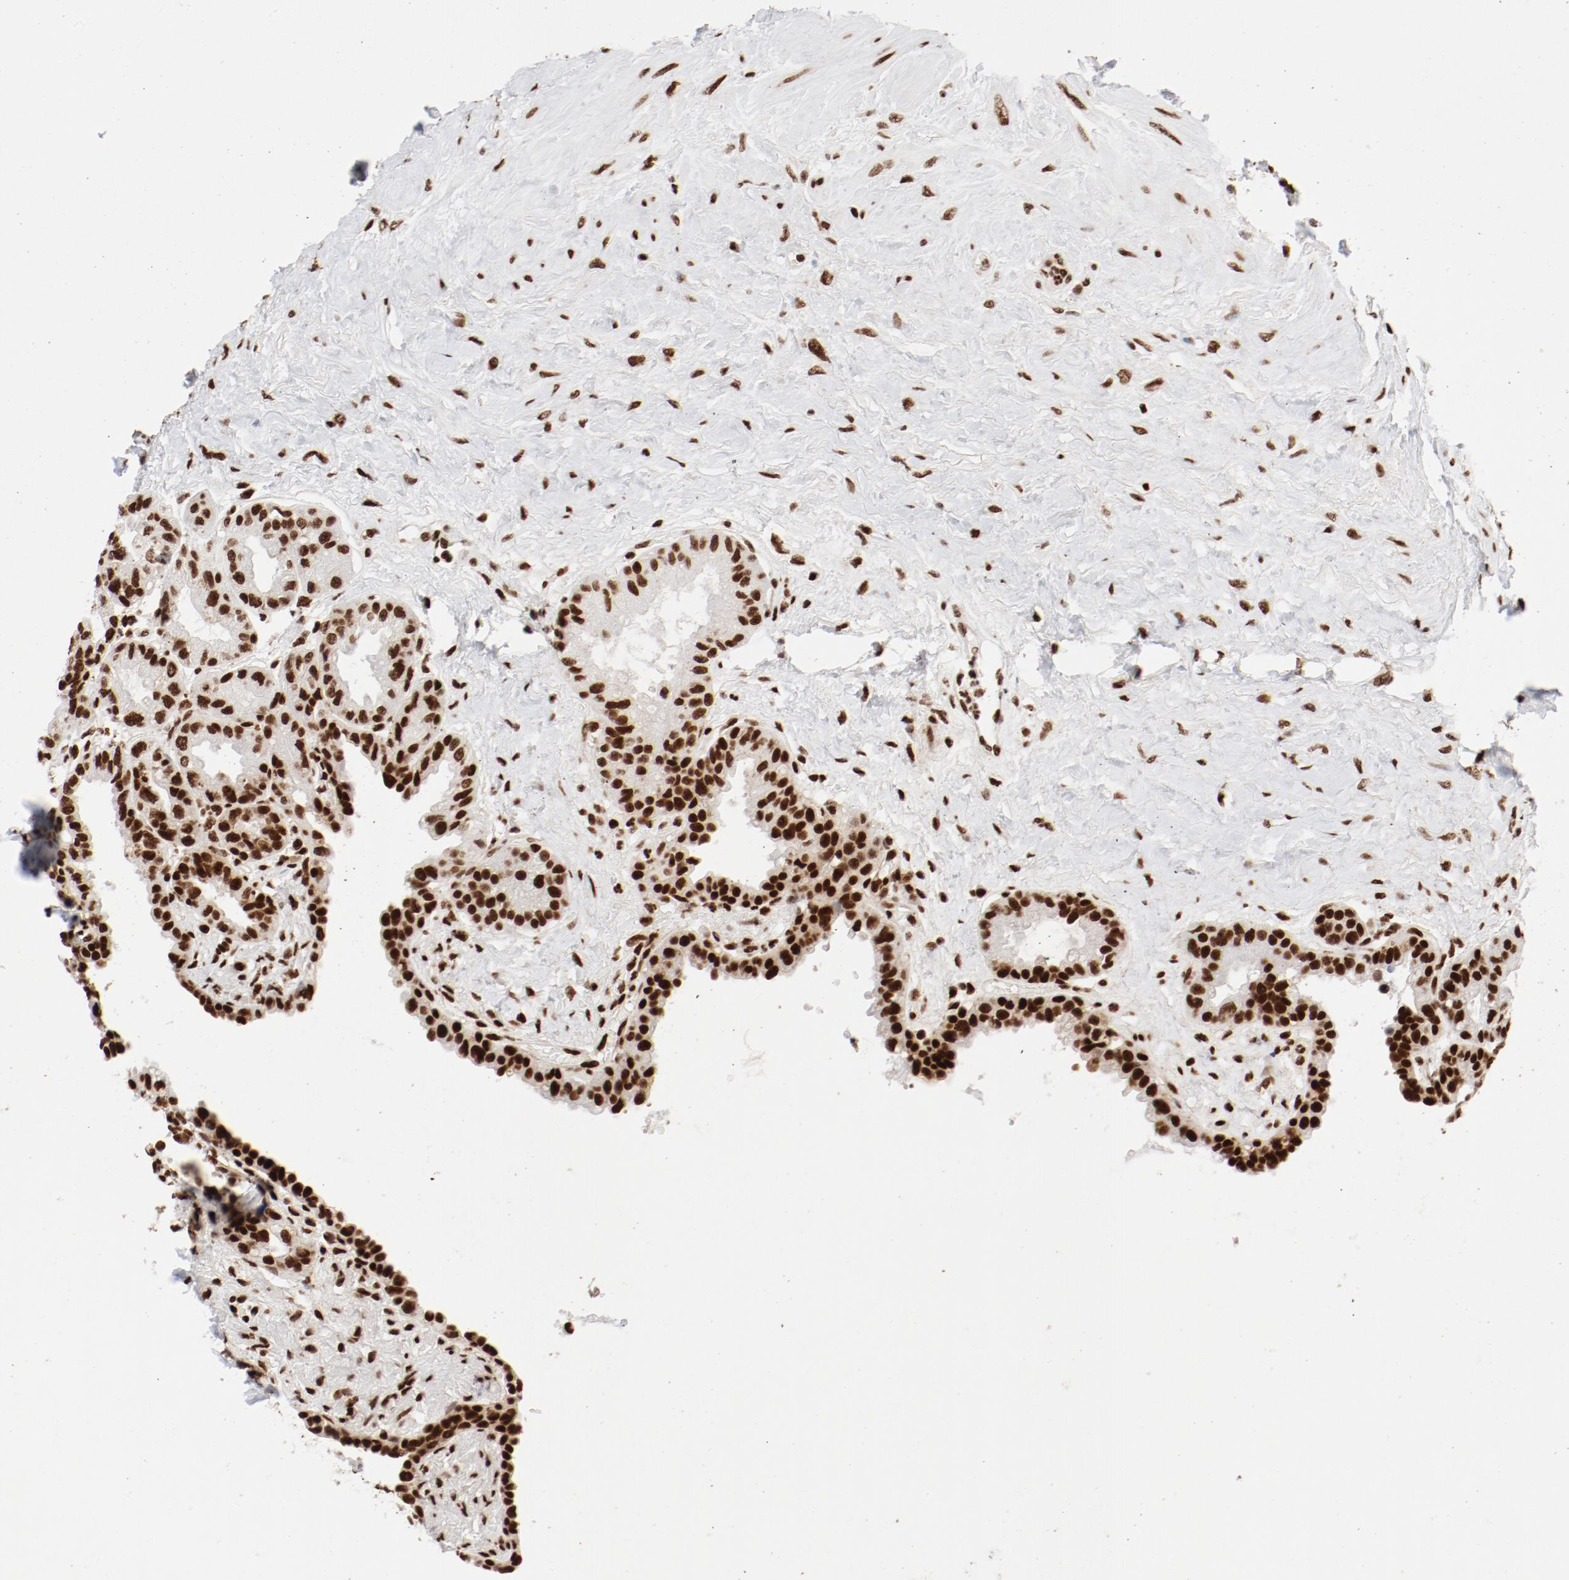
{"staining": {"intensity": "strong", "quantity": ">75%", "location": "nuclear"}, "tissue": "seminal vesicle", "cell_type": "Glandular cells", "image_type": "normal", "snomed": [{"axis": "morphology", "description": "Normal tissue, NOS"}, {"axis": "topography", "description": "Seminal veicle"}], "caption": "IHC image of normal seminal vesicle: seminal vesicle stained using immunohistochemistry (IHC) demonstrates high levels of strong protein expression localized specifically in the nuclear of glandular cells, appearing as a nuclear brown color.", "gene": "NFYB", "patient": {"sex": "male", "age": 61}}